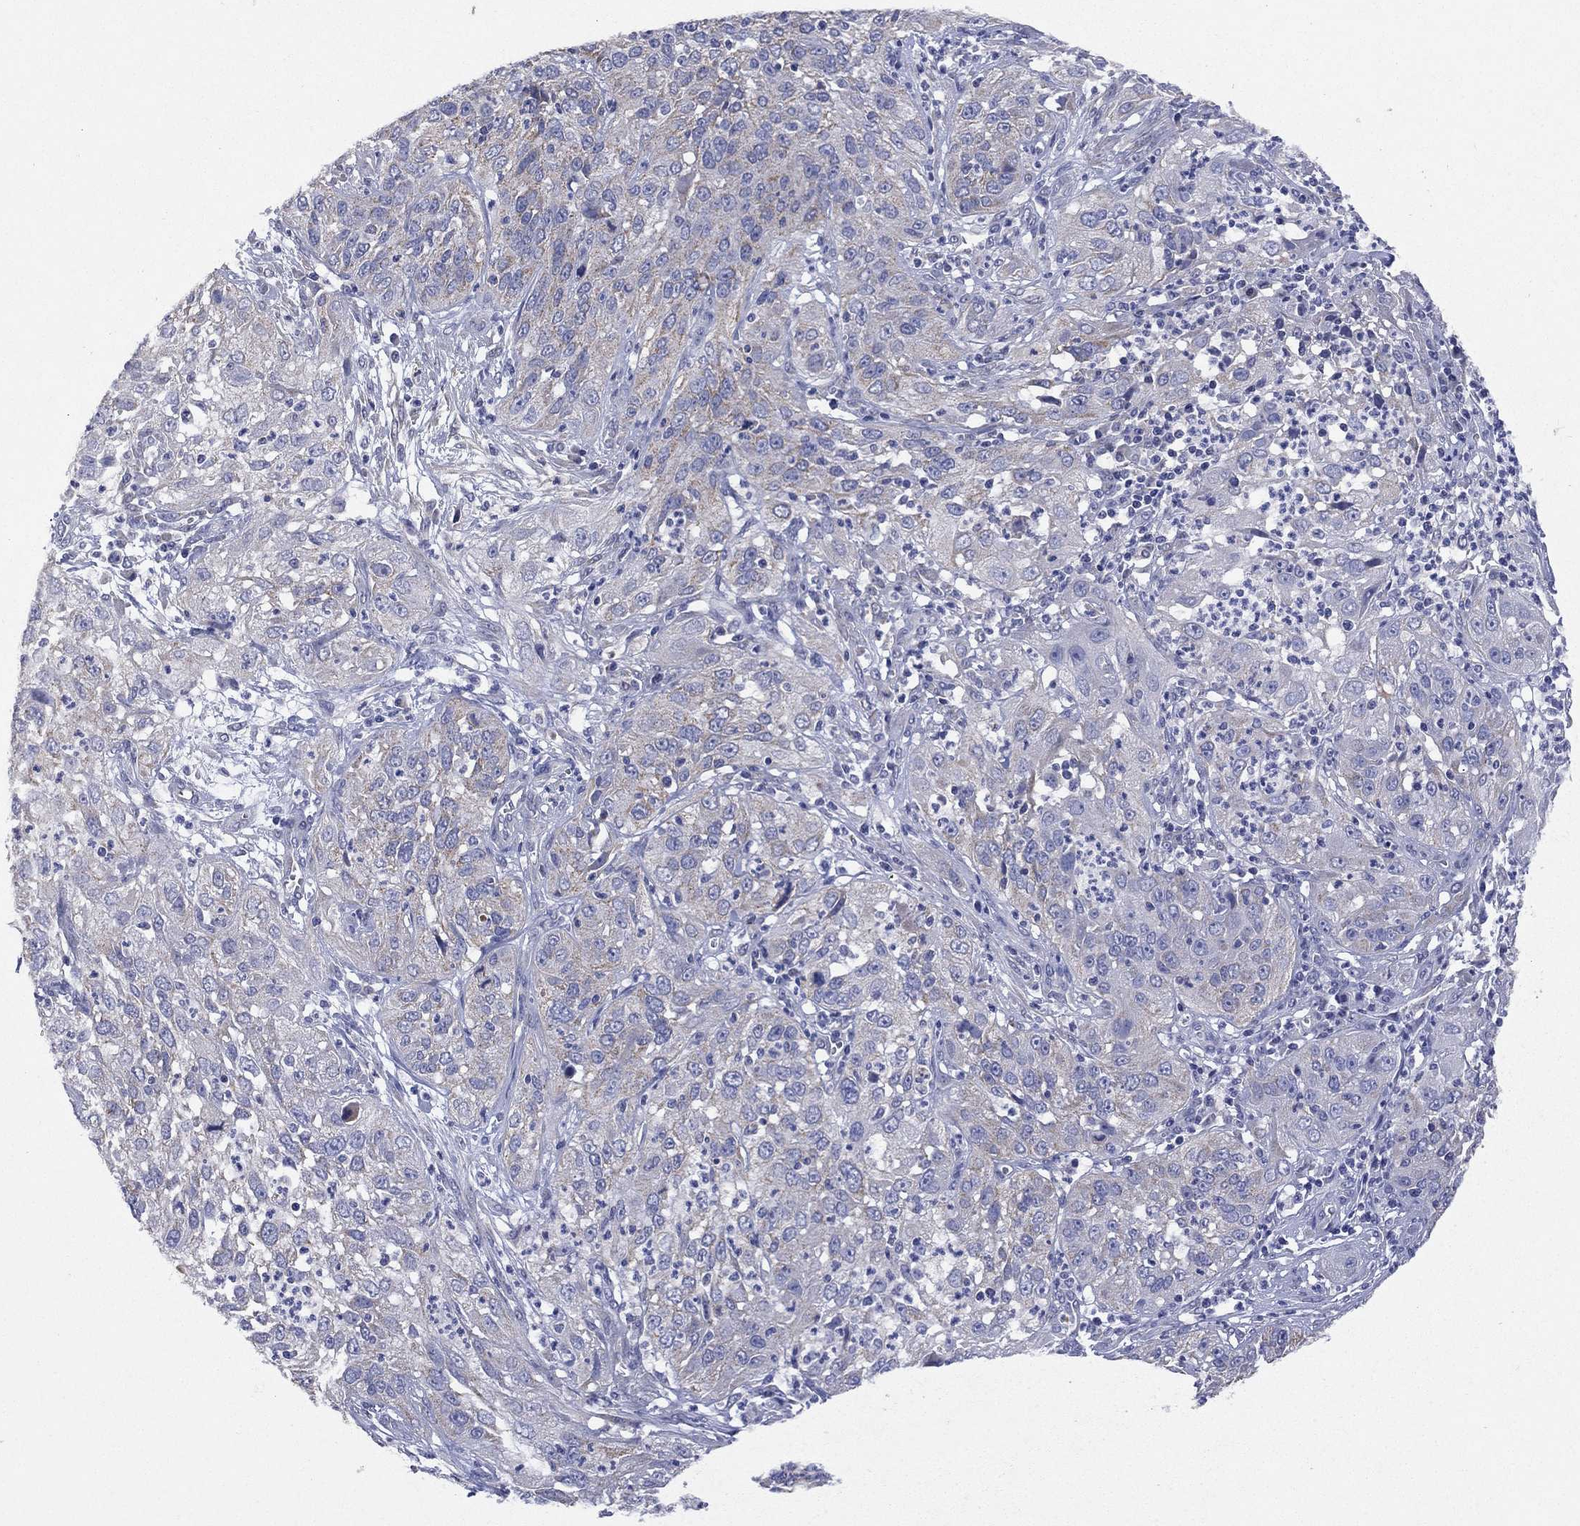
{"staining": {"intensity": "weak", "quantity": "25%-75%", "location": "cytoplasmic/membranous"}, "tissue": "cervical cancer", "cell_type": "Tumor cells", "image_type": "cancer", "snomed": [{"axis": "morphology", "description": "Squamous cell carcinoma, NOS"}, {"axis": "topography", "description": "Cervix"}], "caption": "Squamous cell carcinoma (cervical) stained for a protein exhibits weak cytoplasmic/membranous positivity in tumor cells.", "gene": "CLVS1", "patient": {"sex": "female", "age": 32}}